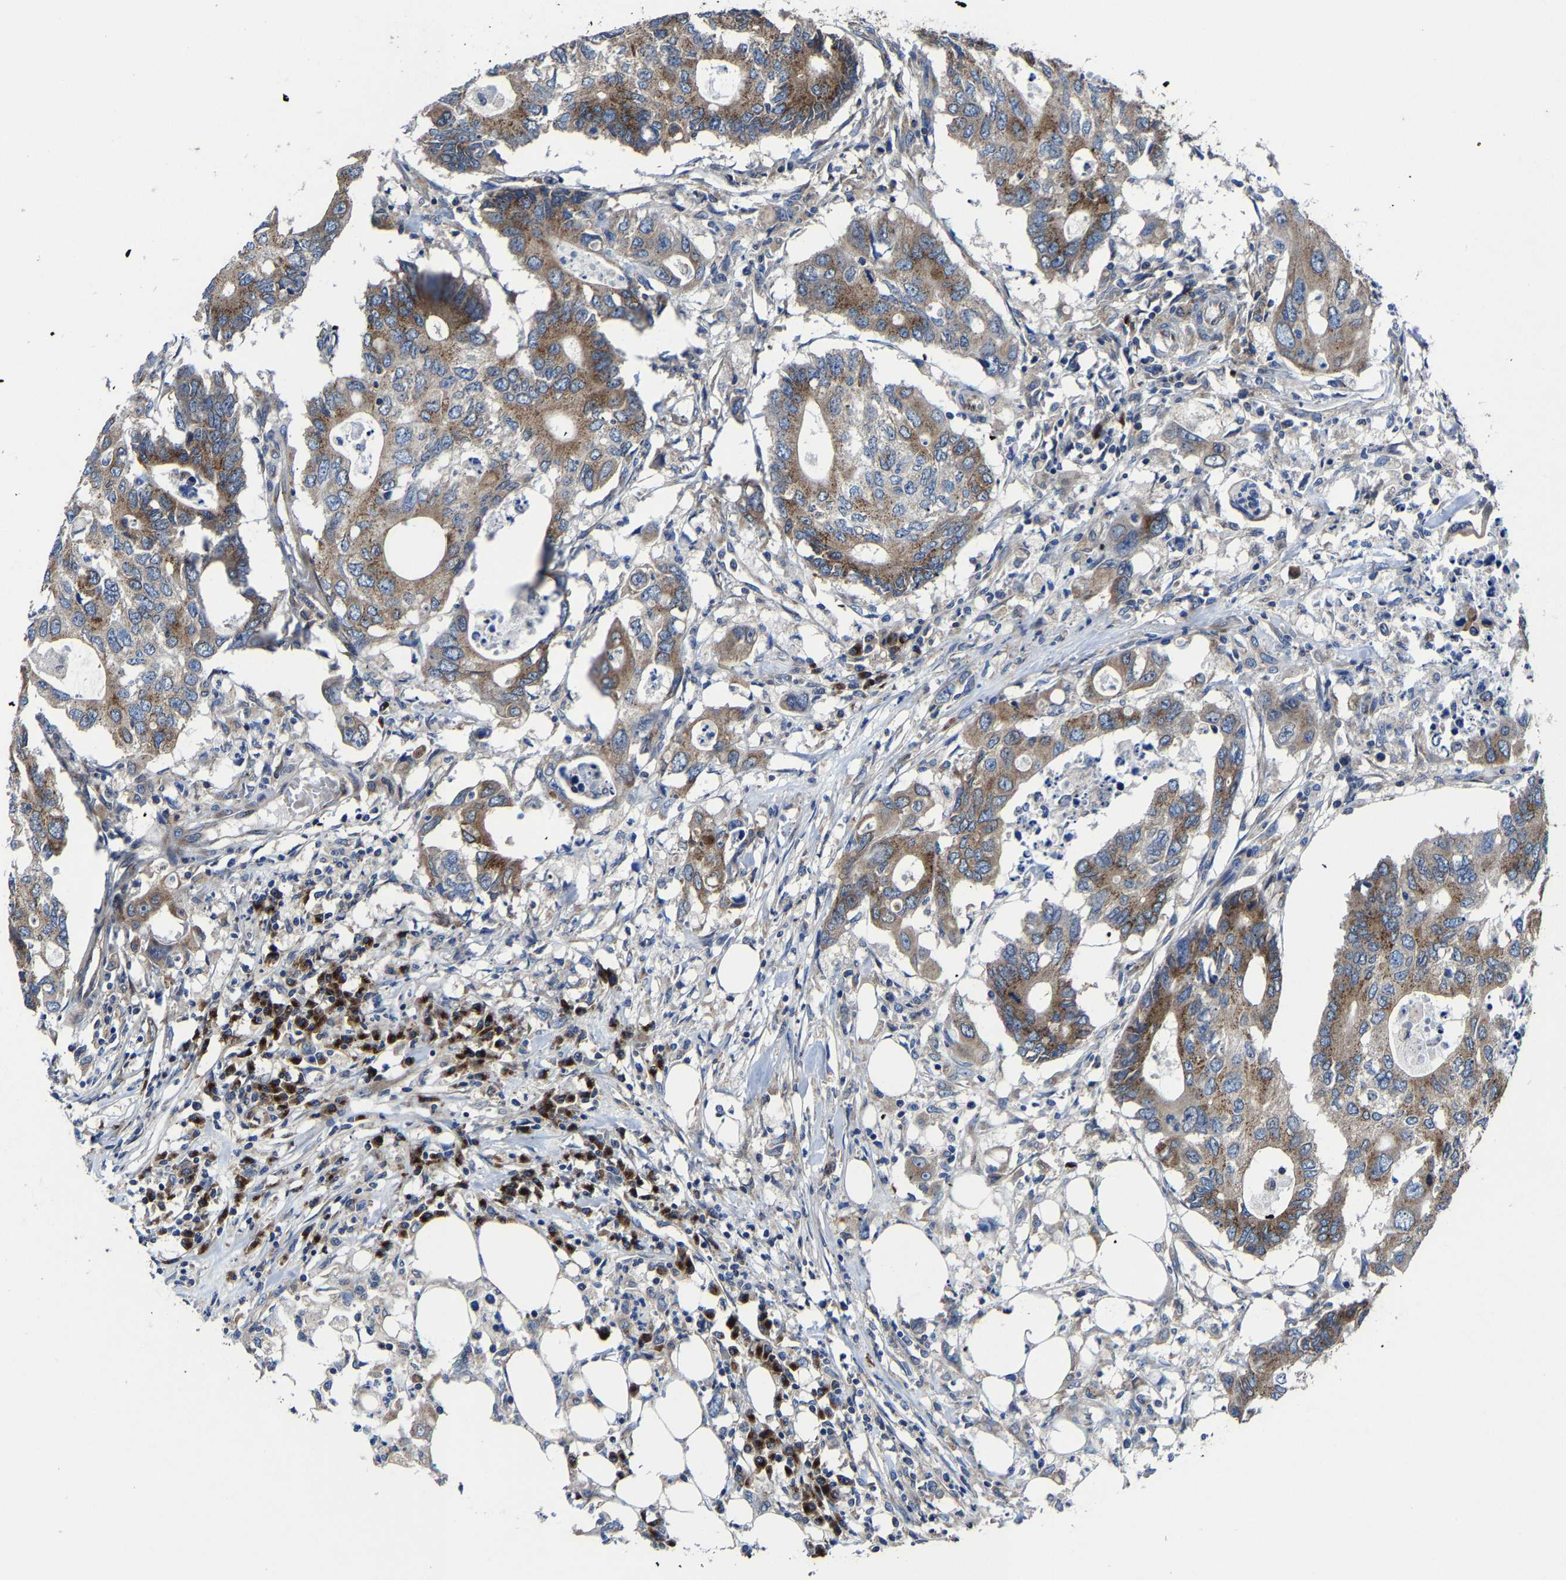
{"staining": {"intensity": "moderate", "quantity": ">75%", "location": "cytoplasmic/membranous"}, "tissue": "colorectal cancer", "cell_type": "Tumor cells", "image_type": "cancer", "snomed": [{"axis": "morphology", "description": "Adenocarcinoma, NOS"}, {"axis": "topography", "description": "Colon"}], "caption": "The photomicrograph demonstrates staining of colorectal cancer (adenocarcinoma), revealing moderate cytoplasmic/membranous protein expression (brown color) within tumor cells.", "gene": "EBAG9", "patient": {"sex": "male", "age": 71}}